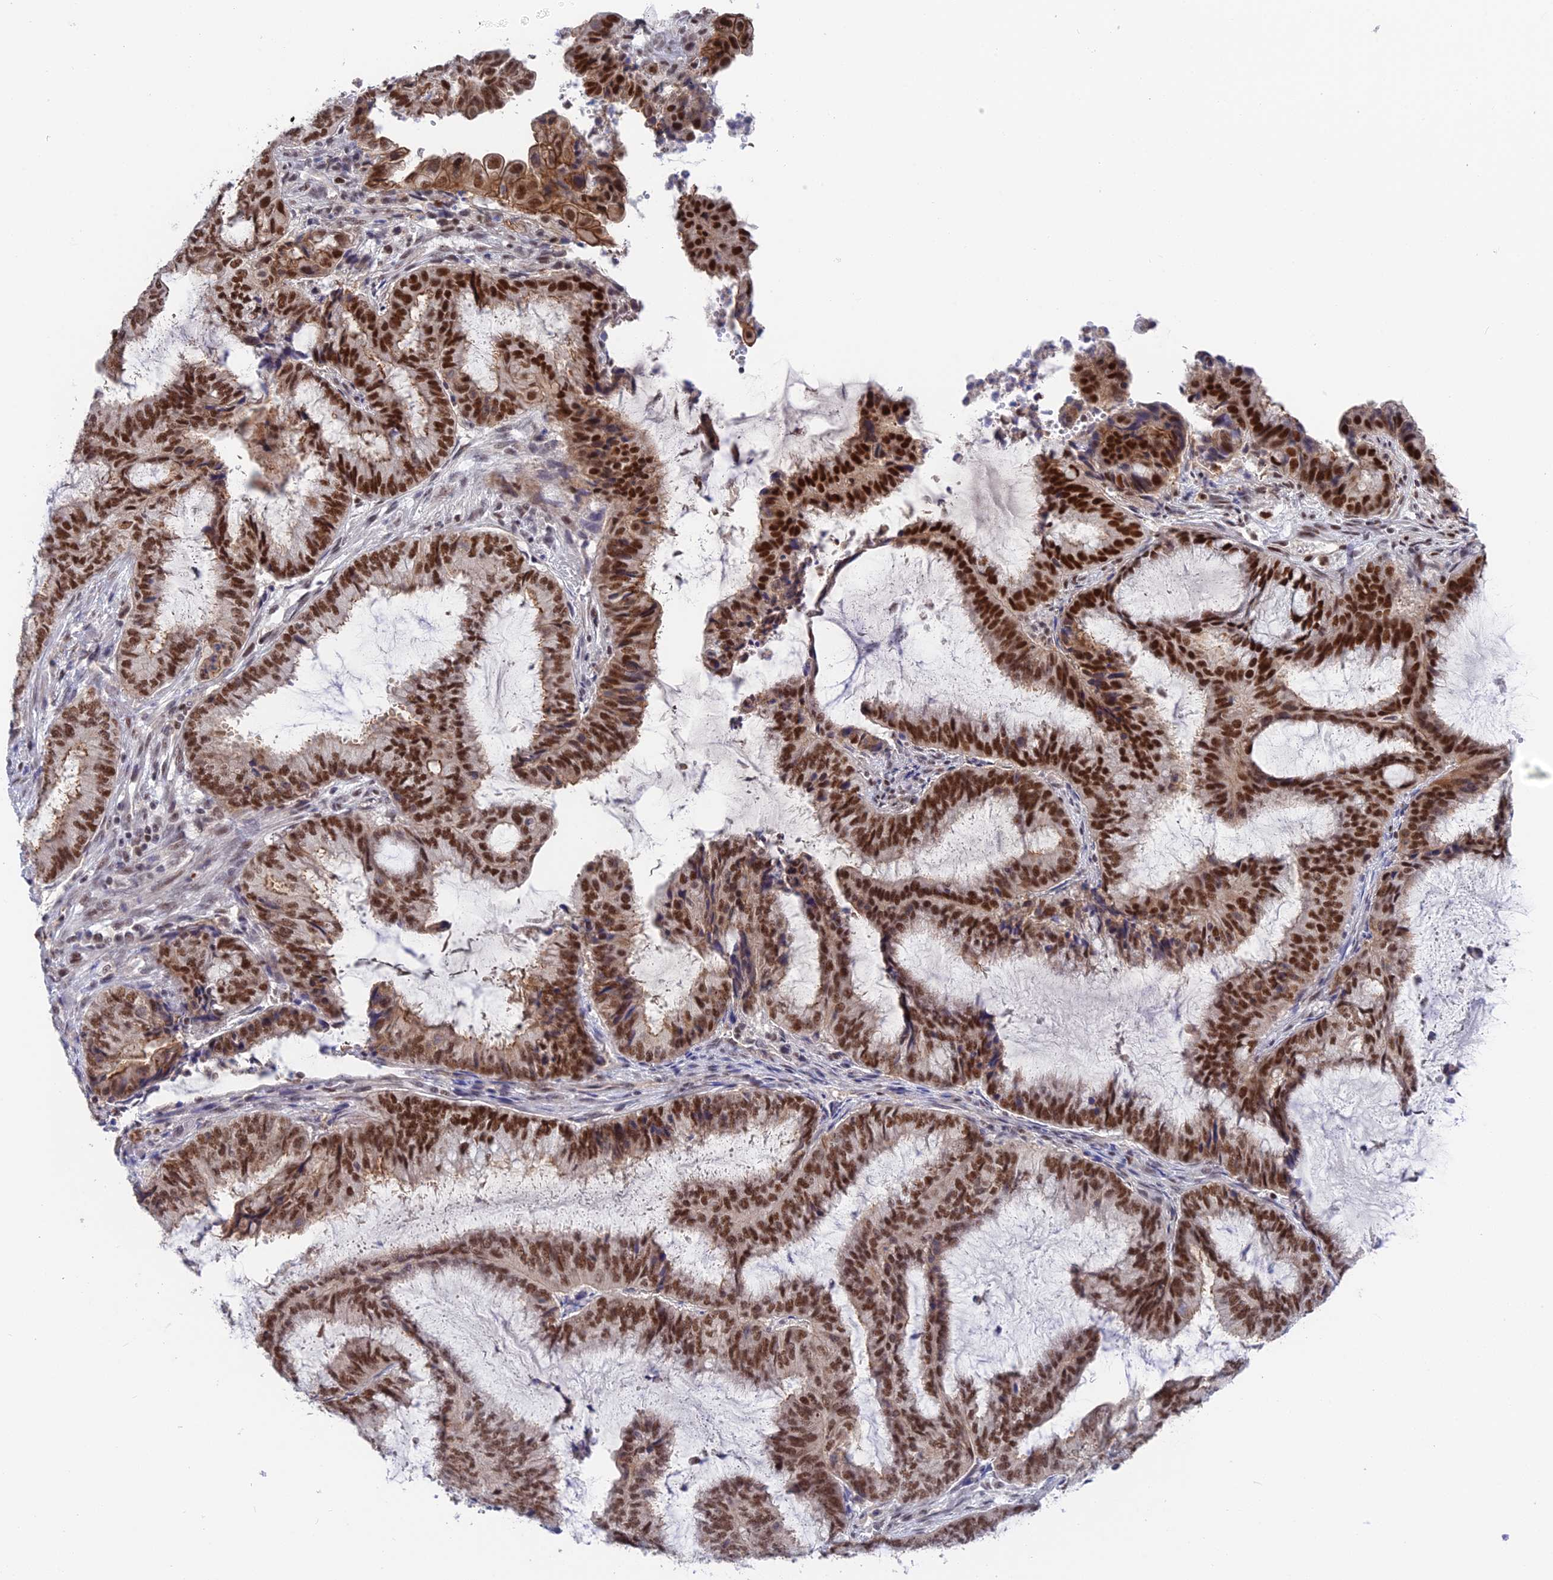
{"staining": {"intensity": "moderate", "quantity": ">75%", "location": "nuclear"}, "tissue": "endometrial cancer", "cell_type": "Tumor cells", "image_type": "cancer", "snomed": [{"axis": "morphology", "description": "Adenocarcinoma, NOS"}, {"axis": "topography", "description": "Endometrium"}], "caption": "The image displays immunohistochemical staining of endometrial cancer. There is moderate nuclear staining is identified in about >75% of tumor cells.", "gene": "TCEA1", "patient": {"sex": "female", "age": 51}}